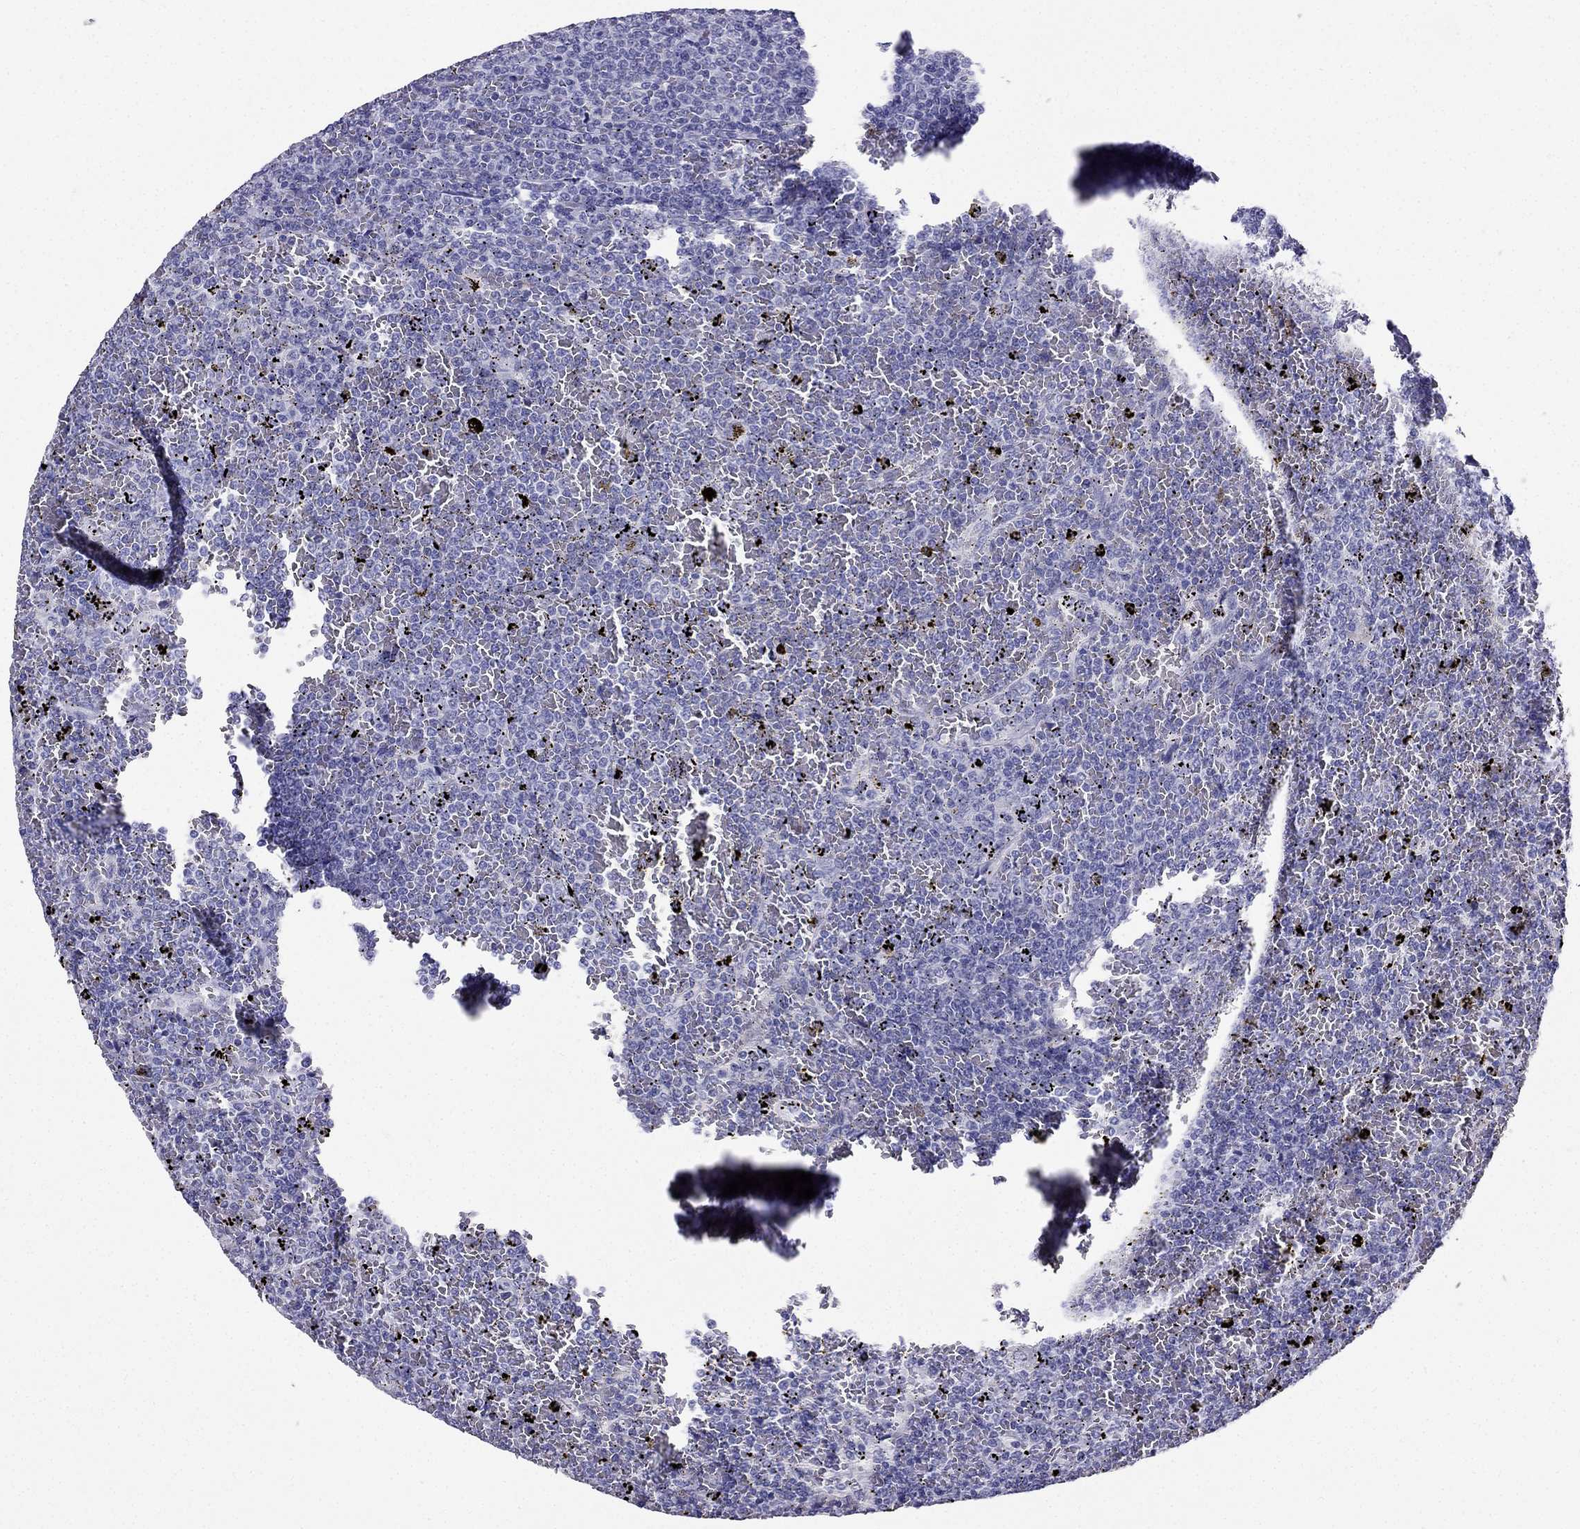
{"staining": {"intensity": "negative", "quantity": "none", "location": "none"}, "tissue": "lymphoma", "cell_type": "Tumor cells", "image_type": "cancer", "snomed": [{"axis": "morphology", "description": "Malignant lymphoma, non-Hodgkin's type, Low grade"}, {"axis": "topography", "description": "Spleen"}], "caption": "Malignant lymphoma, non-Hodgkin's type (low-grade) stained for a protein using immunohistochemistry demonstrates no positivity tumor cells.", "gene": "PTH", "patient": {"sex": "female", "age": 77}}